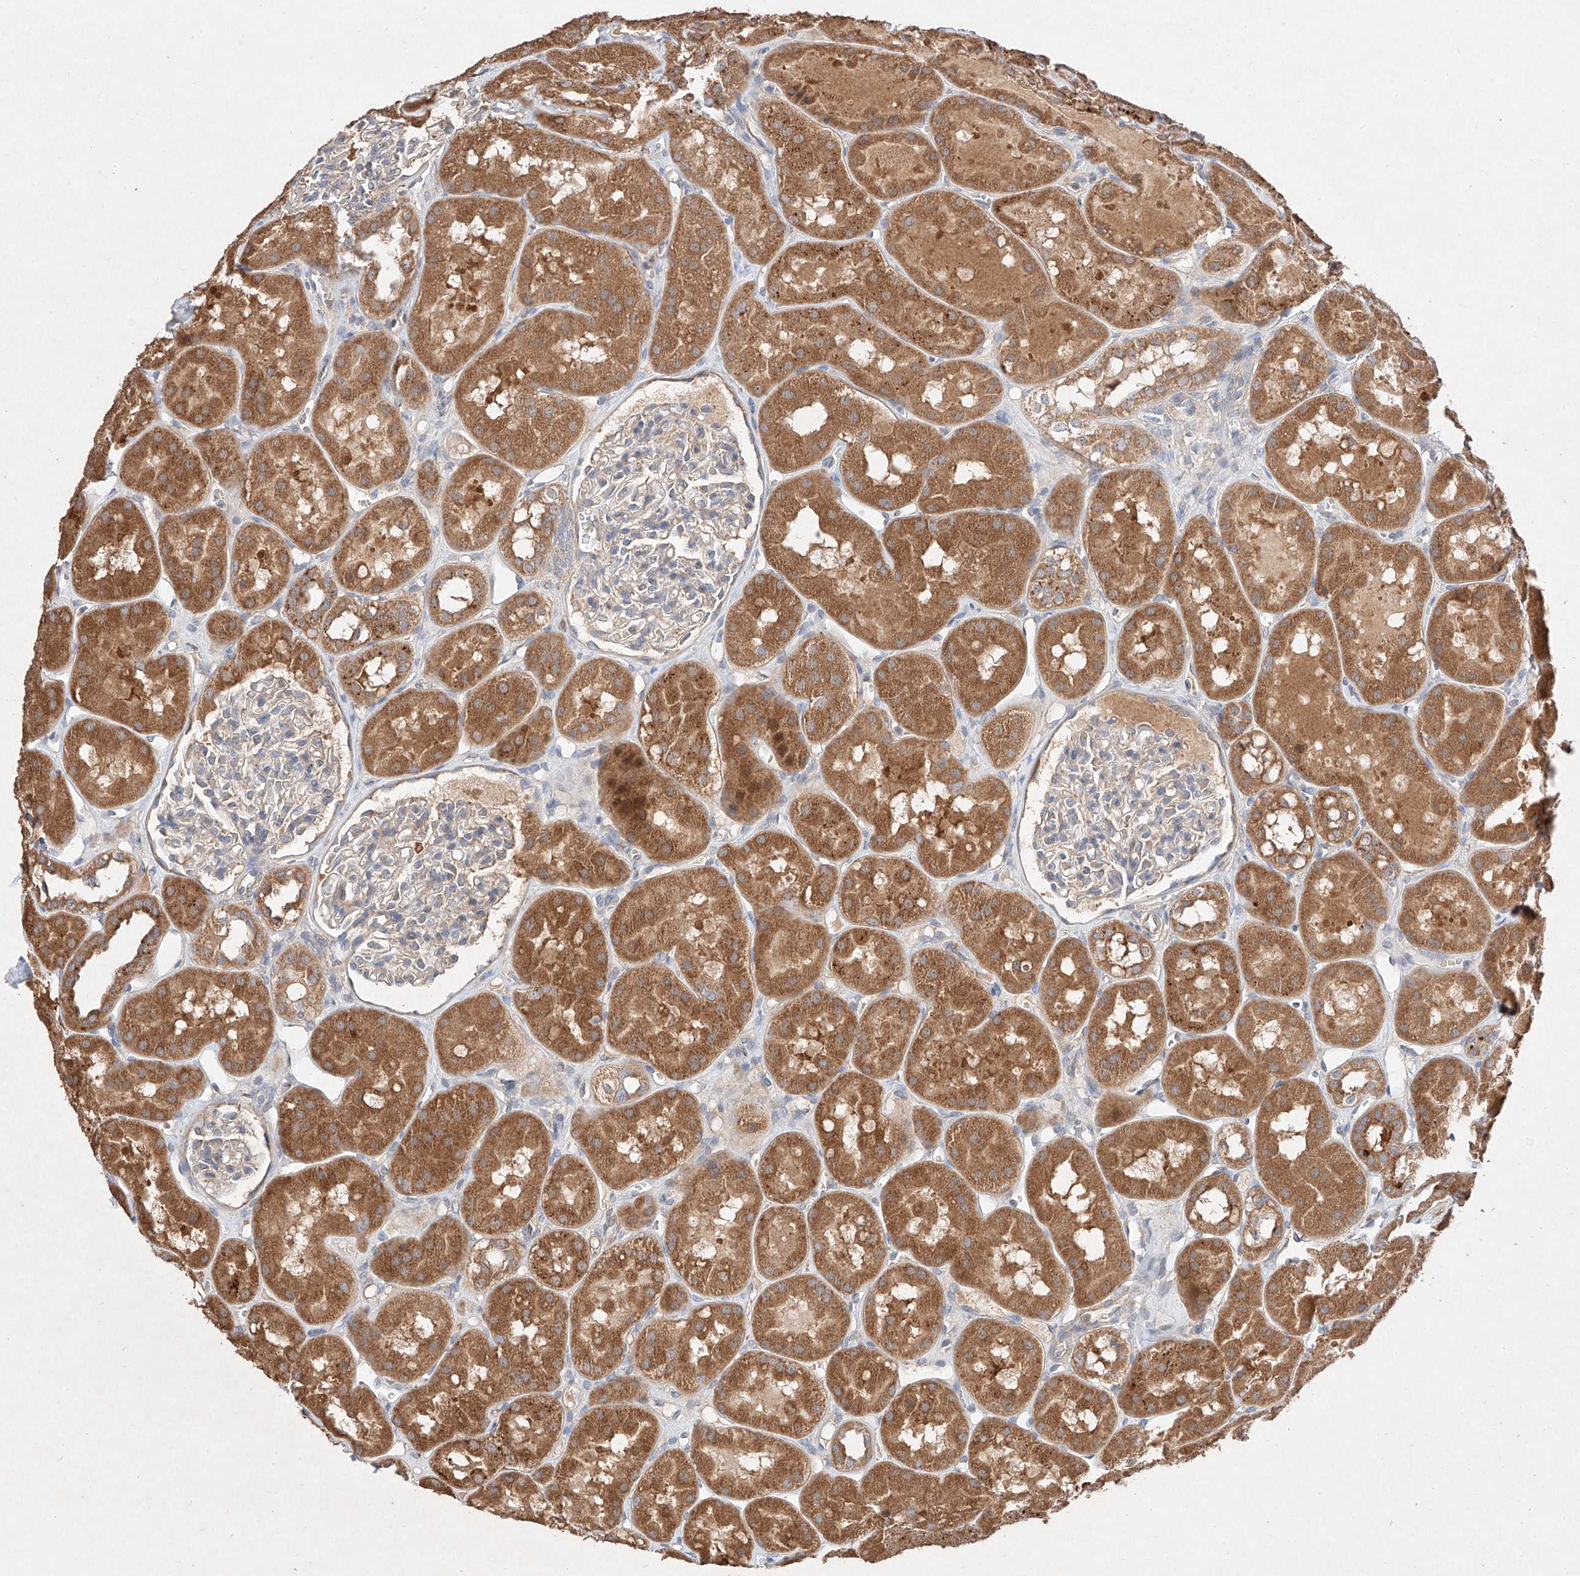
{"staining": {"intensity": "negative", "quantity": "none", "location": "none"}, "tissue": "kidney", "cell_type": "Cells in glomeruli", "image_type": "normal", "snomed": [{"axis": "morphology", "description": "Normal tissue, NOS"}, {"axis": "topography", "description": "Kidney"}], "caption": "This is an IHC histopathology image of unremarkable kidney. There is no positivity in cells in glomeruli.", "gene": "C6orf62", "patient": {"sex": "male", "age": 16}}